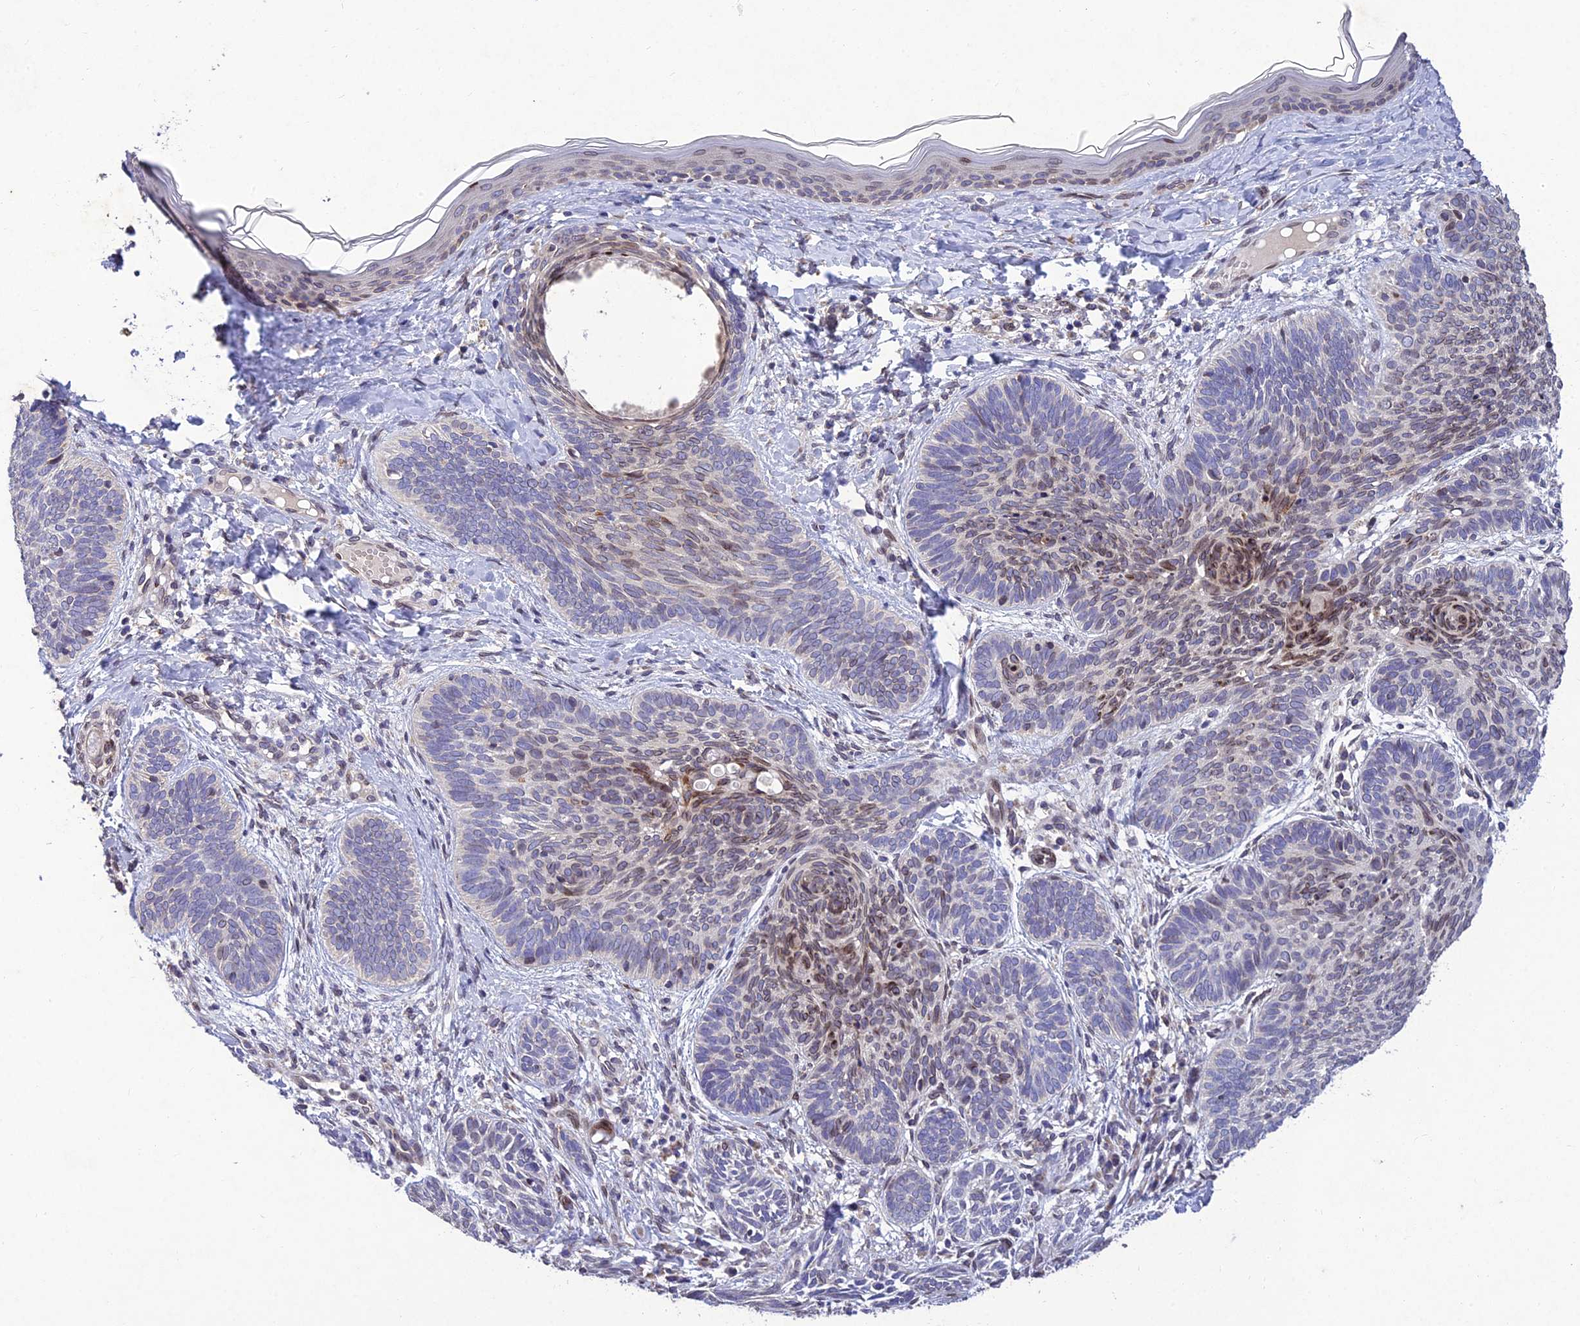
{"staining": {"intensity": "moderate", "quantity": "<25%", "location": "nuclear"}, "tissue": "skin cancer", "cell_type": "Tumor cells", "image_type": "cancer", "snomed": [{"axis": "morphology", "description": "Basal cell carcinoma"}, {"axis": "topography", "description": "Skin"}], "caption": "This micrograph demonstrates immunohistochemistry (IHC) staining of human skin cancer (basal cell carcinoma), with low moderate nuclear staining in approximately <25% of tumor cells.", "gene": "MGAT2", "patient": {"sex": "female", "age": 81}}